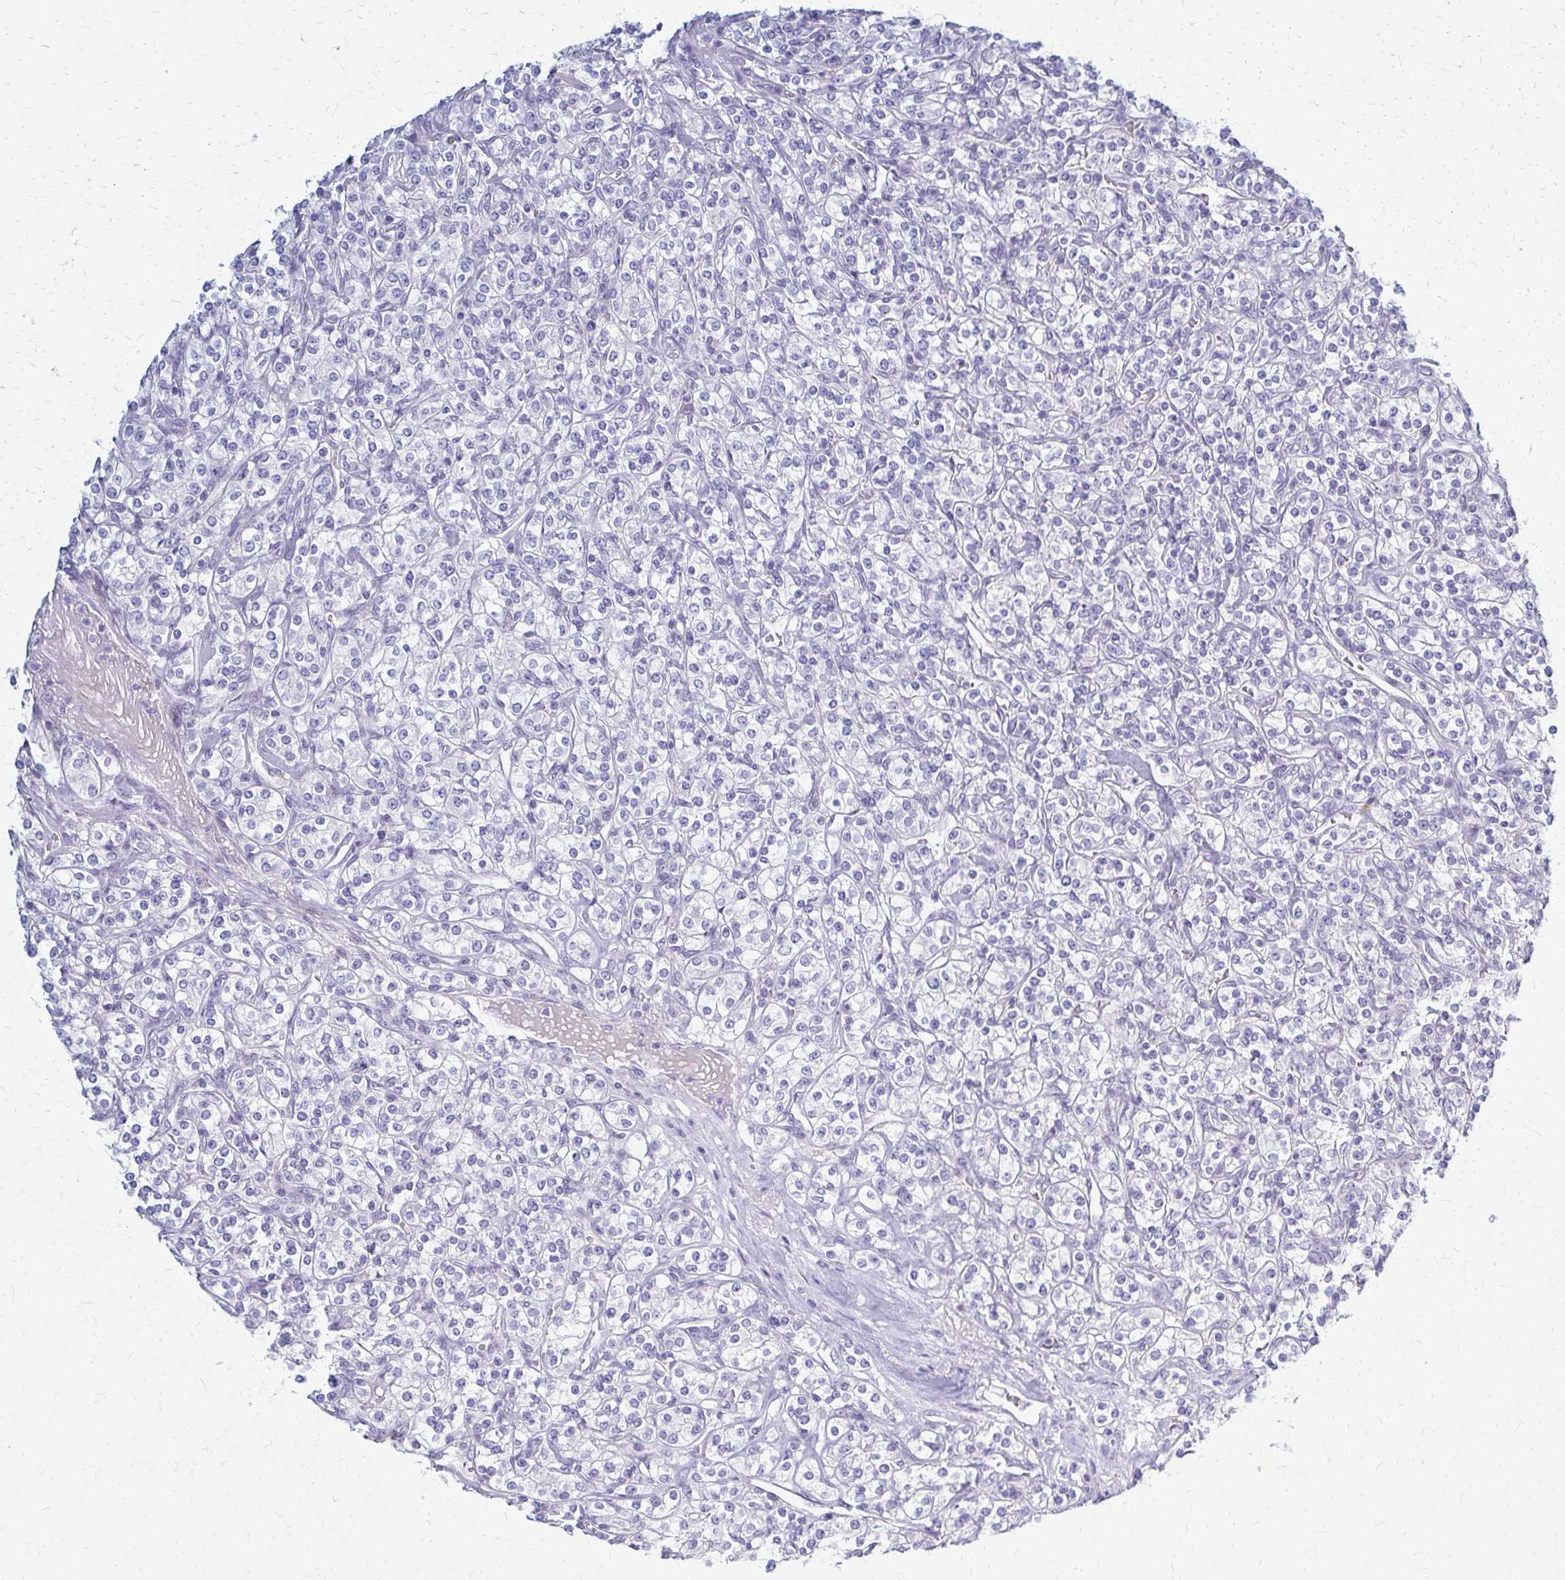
{"staining": {"intensity": "negative", "quantity": "none", "location": "none"}, "tissue": "renal cancer", "cell_type": "Tumor cells", "image_type": "cancer", "snomed": [{"axis": "morphology", "description": "Adenocarcinoma, NOS"}, {"axis": "topography", "description": "Kidney"}], "caption": "Tumor cells are negative for protein expression in human renal cancer (adenocarcinoma).", "gene": "RHOBTB2", "patient": {"sex": "male", "age": 77}}